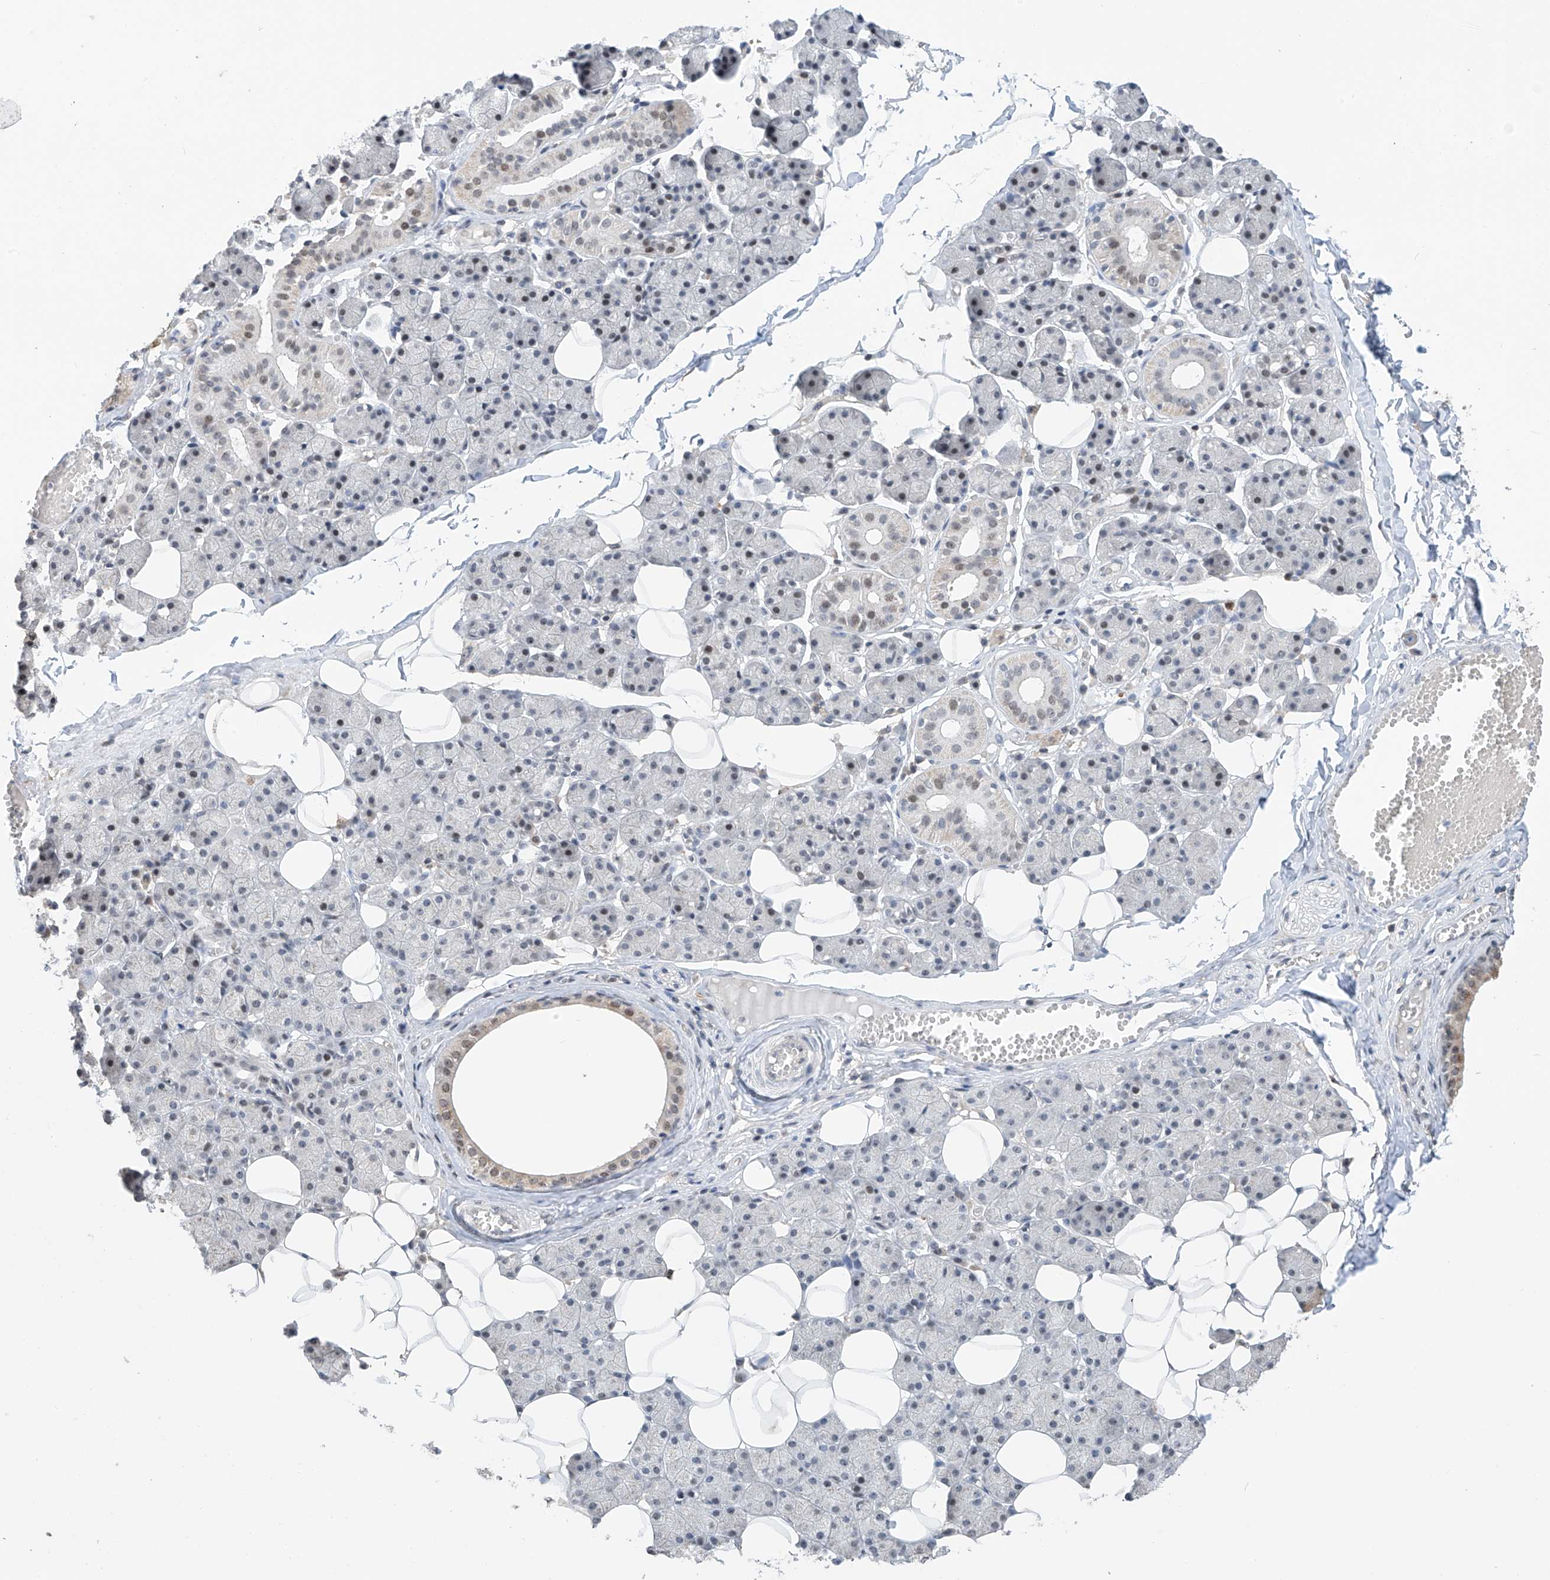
{"staining": {"intensity": "negative", "quantity": "none", "location": "none"}, "tissue": "salivary gland", "cell_type": "Glandular cells", "image_type": "normal", "snomed": [{"axis": "morphology", "description": "Normal tissue, NOS"}, {"axis": "topography", "description": "Salivary gland"}], "caption": "Salivary gland was stained to show a protein in brown. There is no significant positivity in glandular cells. The staining was performed using DAB to visualize the protein expression in brown, while the nuclei were stained in blue with hematoxylin (Magnification: 20x).", "gene": "C1orf131", "patient": {"sex": "female", "age": 33}}